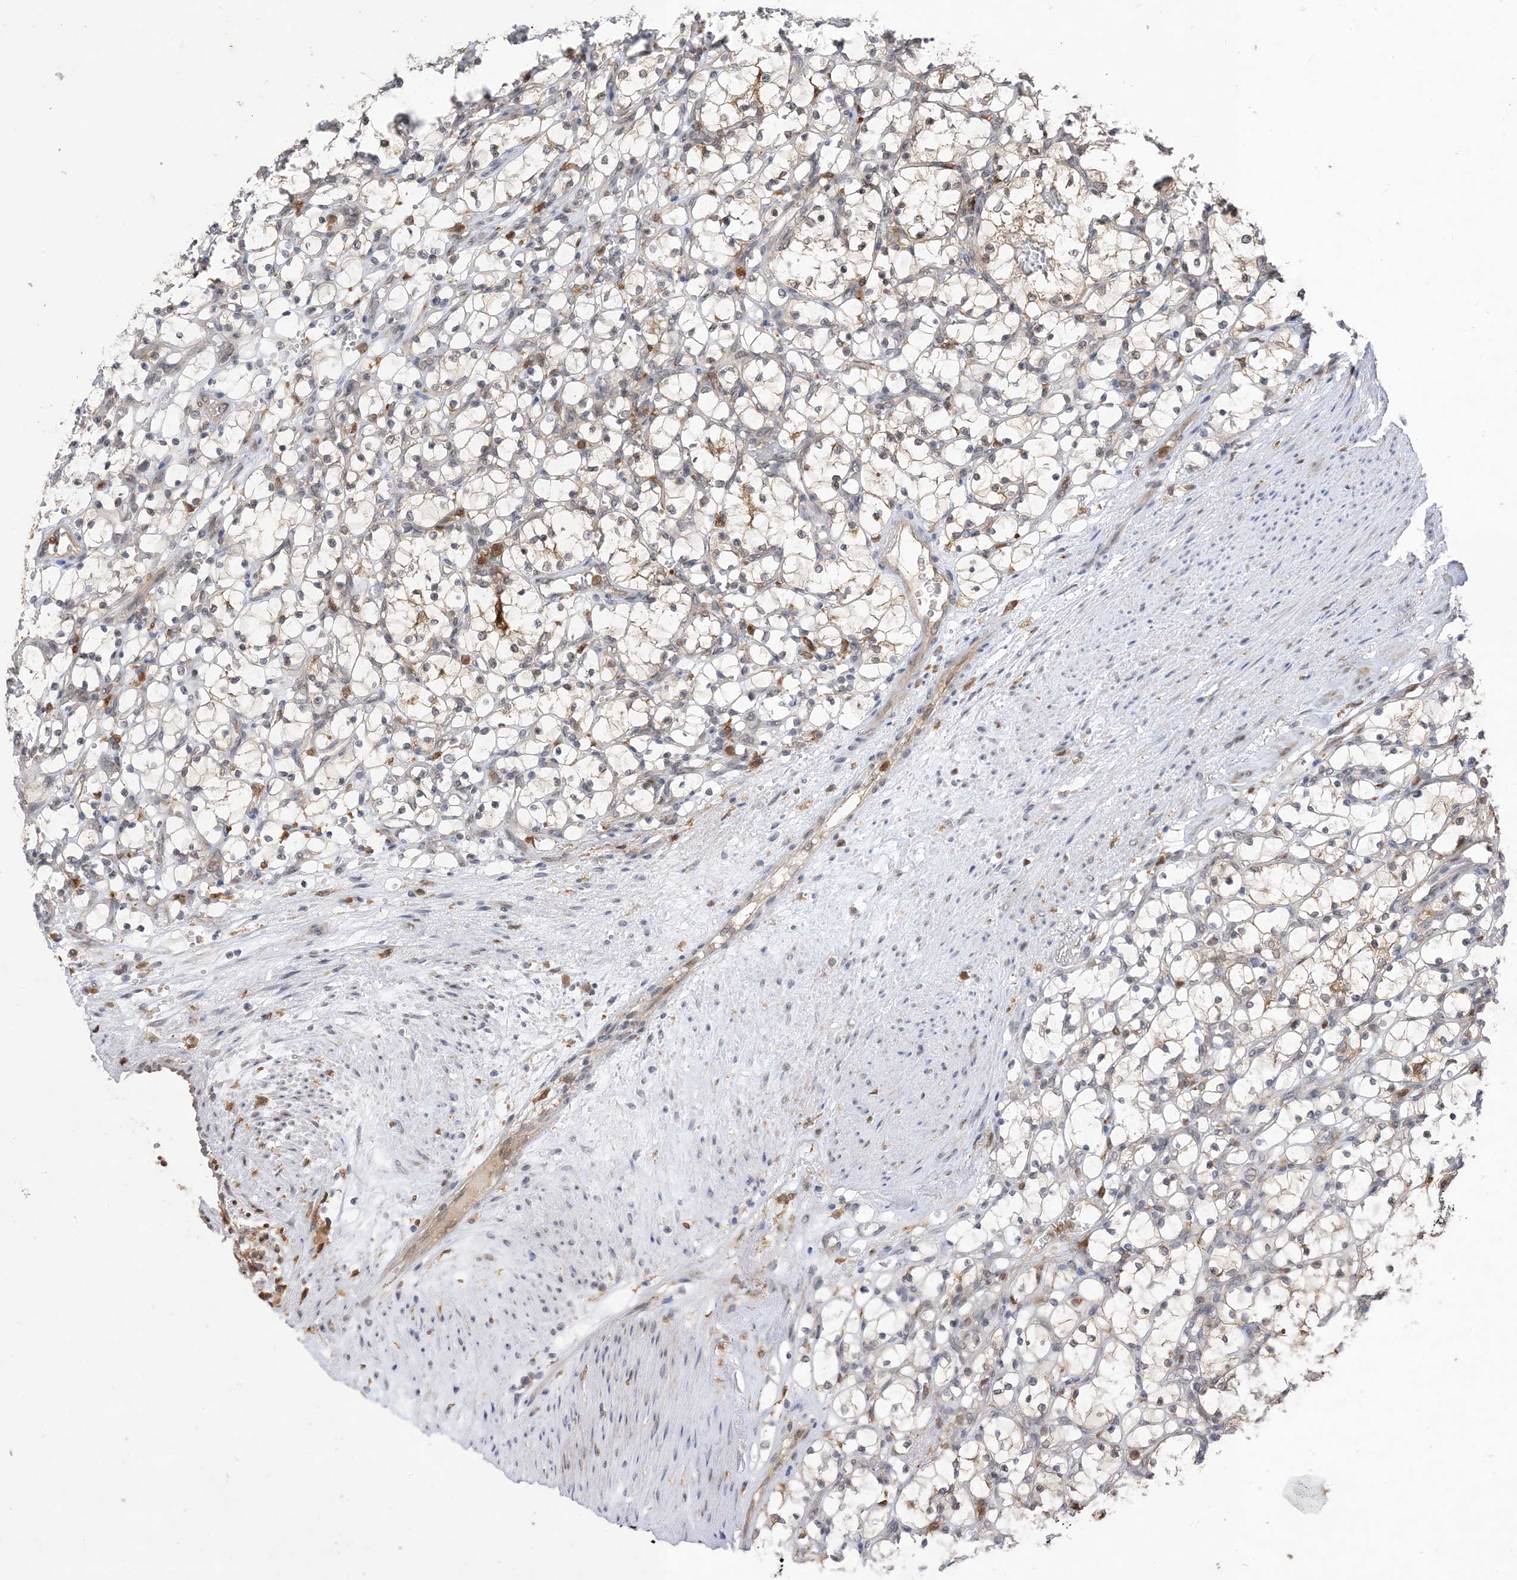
{"staining": {"intensity": "negative", "quantity": "none", "location": "none"}, "tissue": "renal cancer", "cell_type": "Tumor cells", "image_type": "cancer", "snomed": [{"axis": "morphology", "description": "Adenocarcinoma, NOS"}, {"axis": "topography", "description": "Kidney"}], "caption": "Tumor cells show no significant staining in renal cancer (adenocarcinoma).", "gene": "NAGK", "patient": {"sex": "female", "age": 69}}